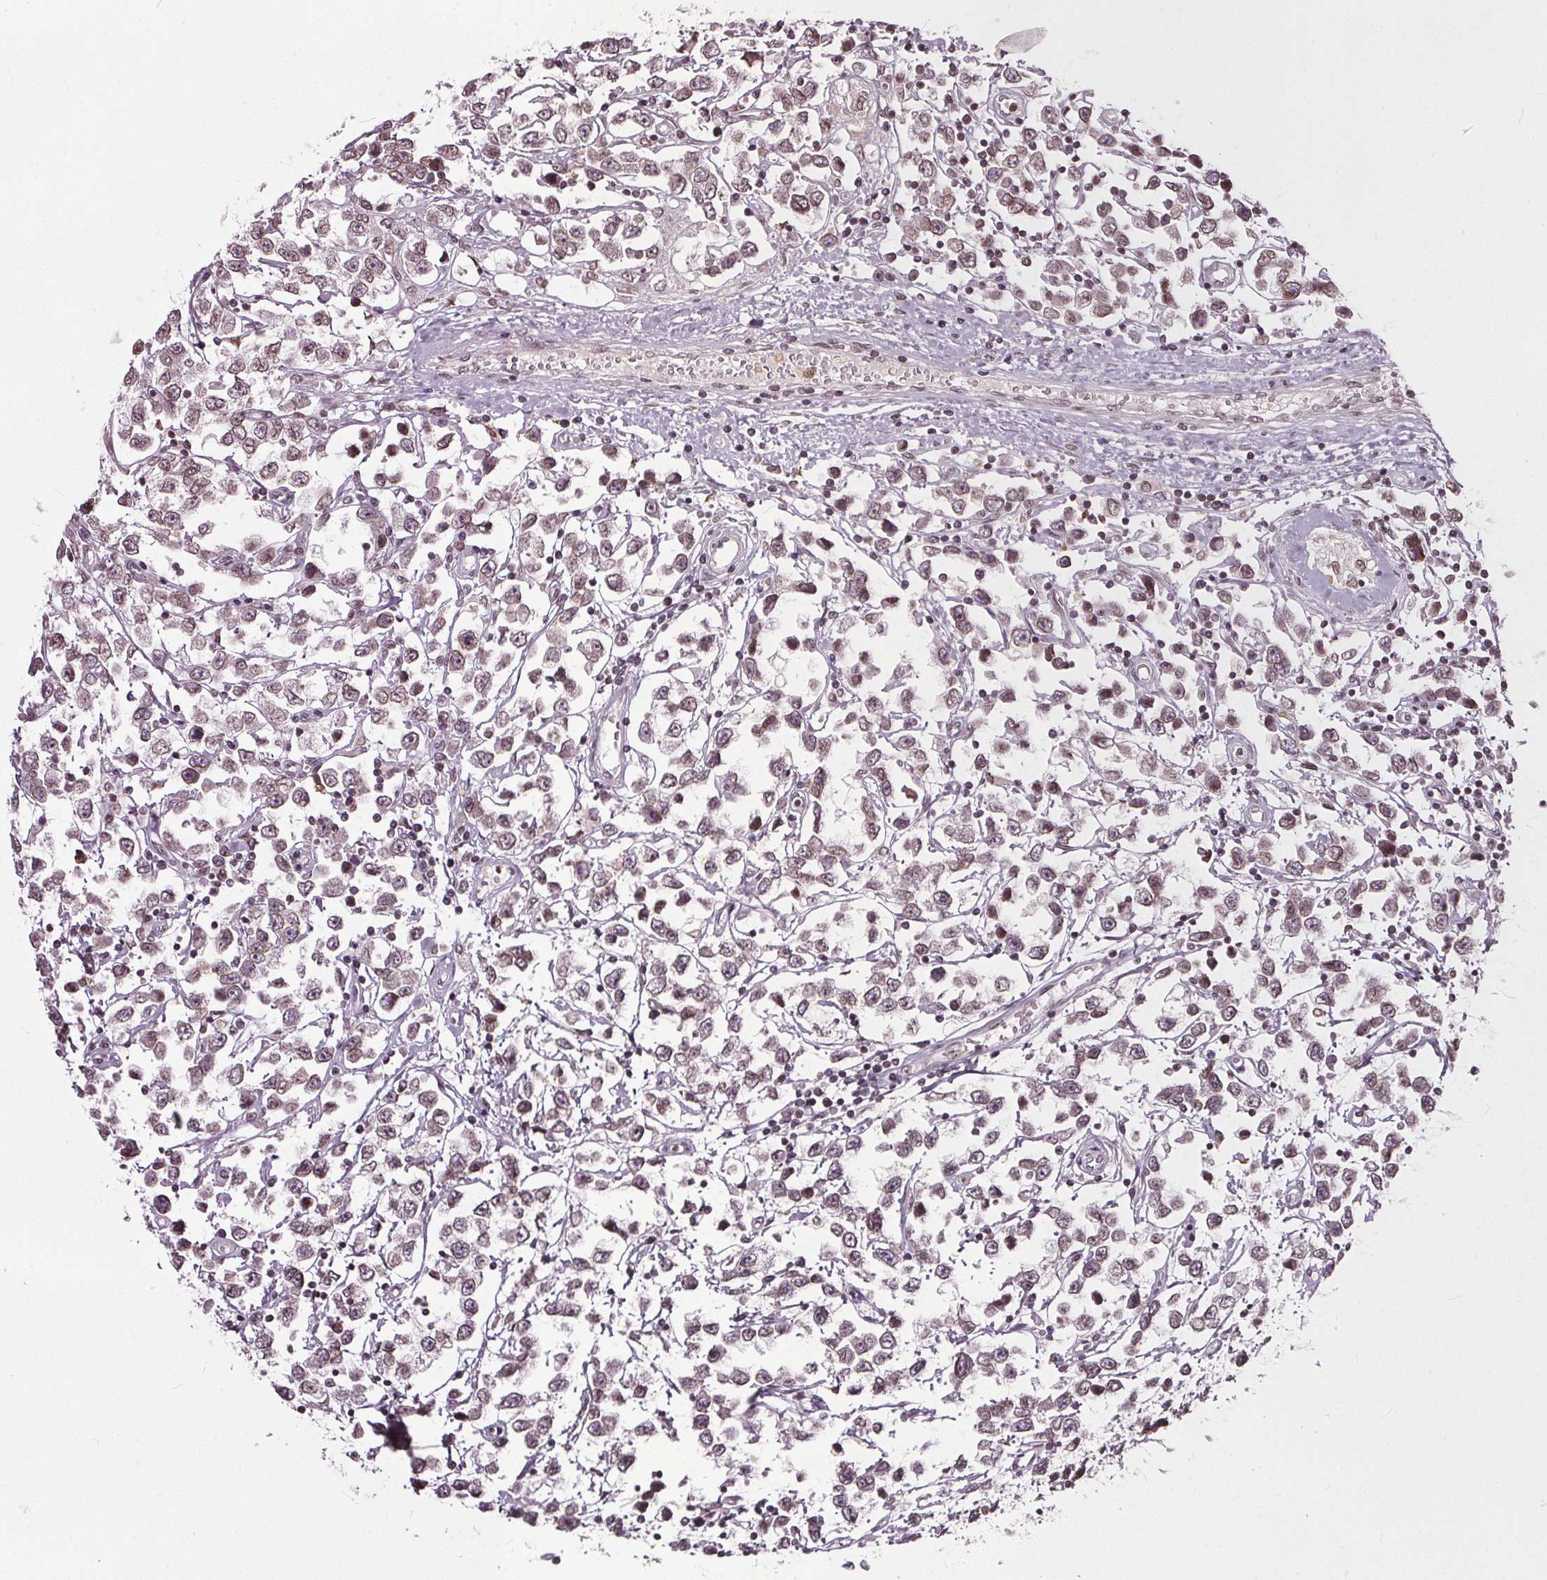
{"staining": {"intensity": "moderate", "quantity": "25%-75%", "location": "cytoplasmic/membranous,nuclear"}, "tissue": "testis cancer", "cell_type": "Tumor cells", "image_type": "cancer", "snomed": [{"axis": "morphology", "description": "Seminoma, NOS"}, {"axis": "topography", "description": "Testis"}], "caption": "Moderate cytoplasmic/membranous and nuclear staining is present in approximately 25%-75% of tumor cells in seminoma (testis).", "gene": "TTC39C", "patient": {"sex": "male", "age": 34}}